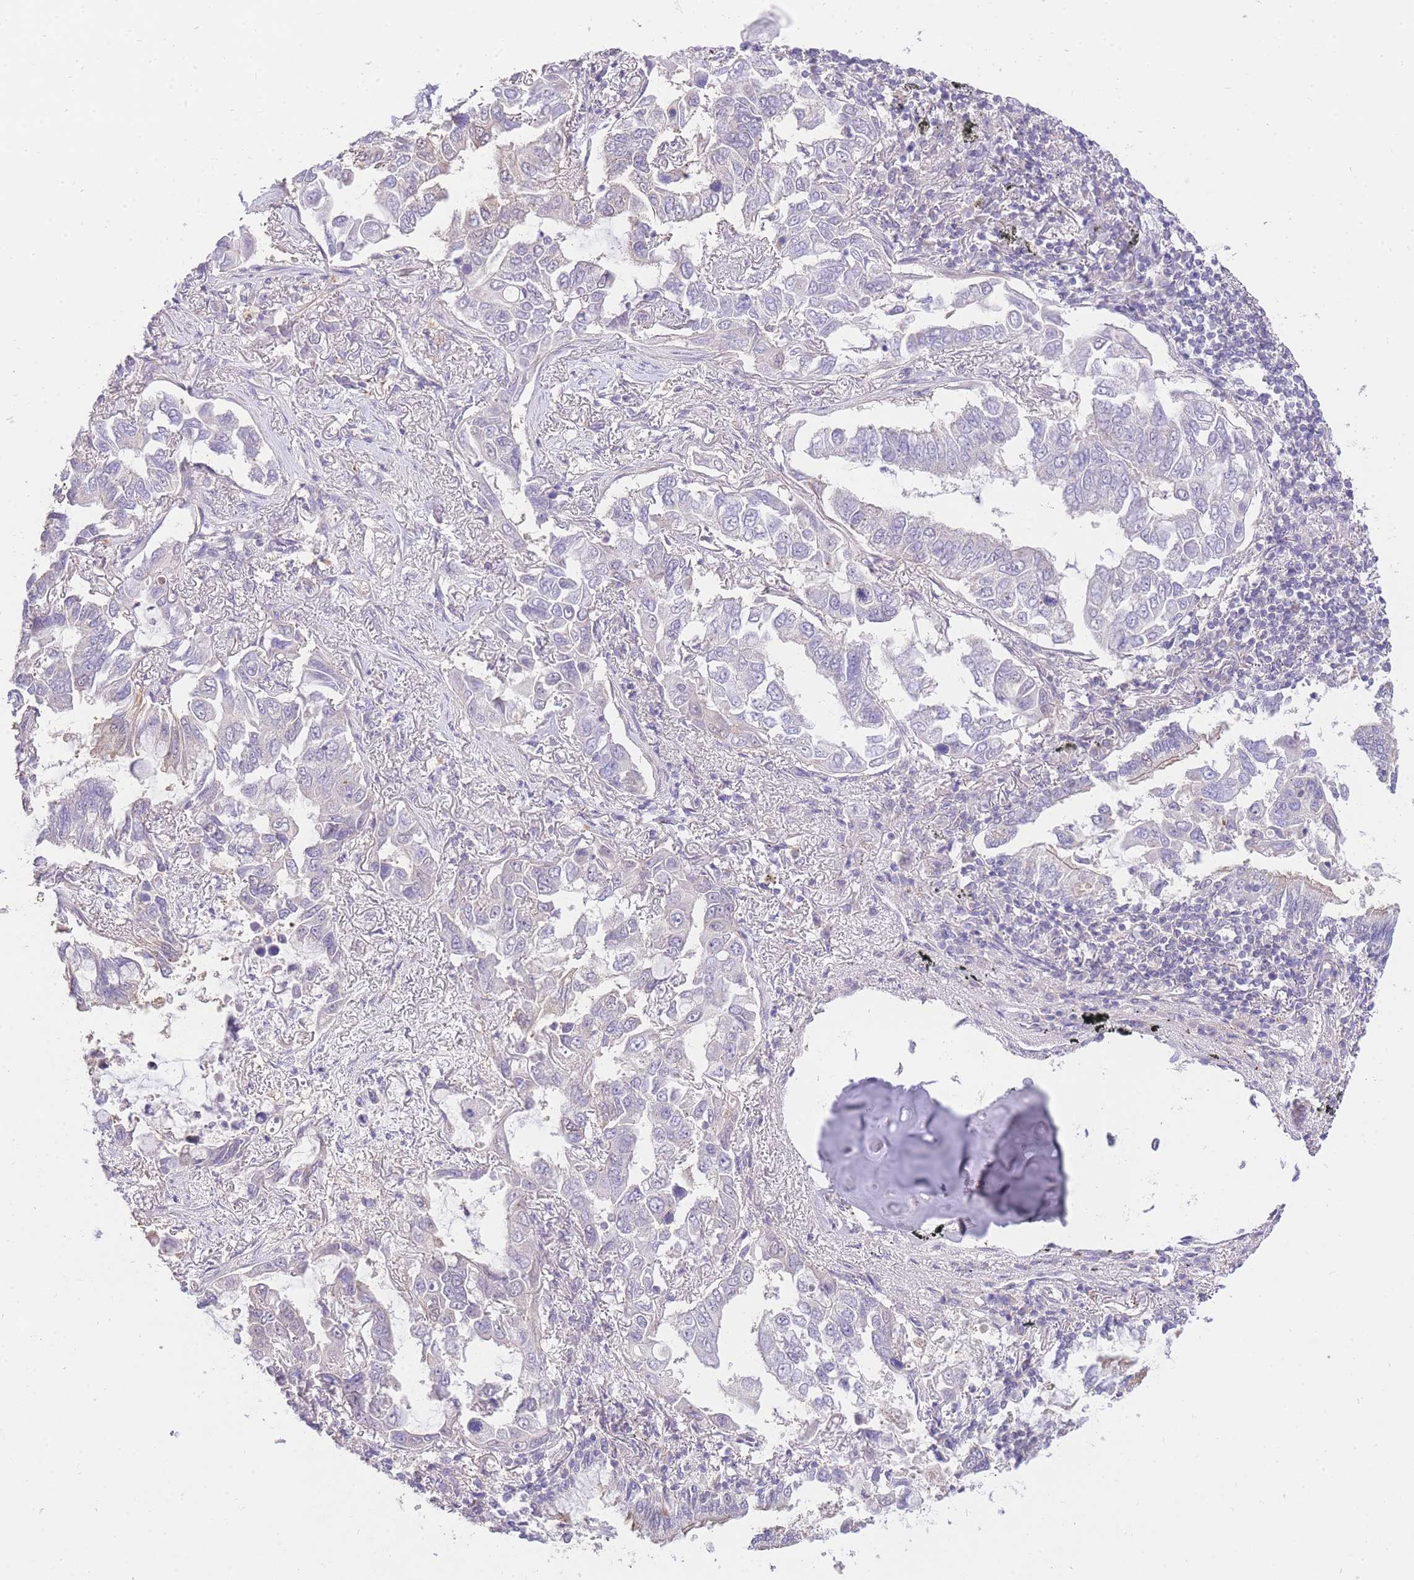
{"staining": {"intensity": "negative", "quantity": "none", "location": "none"}, "tissue": "lung cancer", "cell_type": "Tumor cells", "image_type": "cancer", "snomed": [{"axis": "morphology", "description": "Adenocarcinoma, NOS"}, {"axis": "topography", "description": "Lung"}], "caption": "Tumor cells show no significant expression in lung adenocarcinoma.", "gene": "UBXN7", "patient": {"sex": "male", "age": 64}}